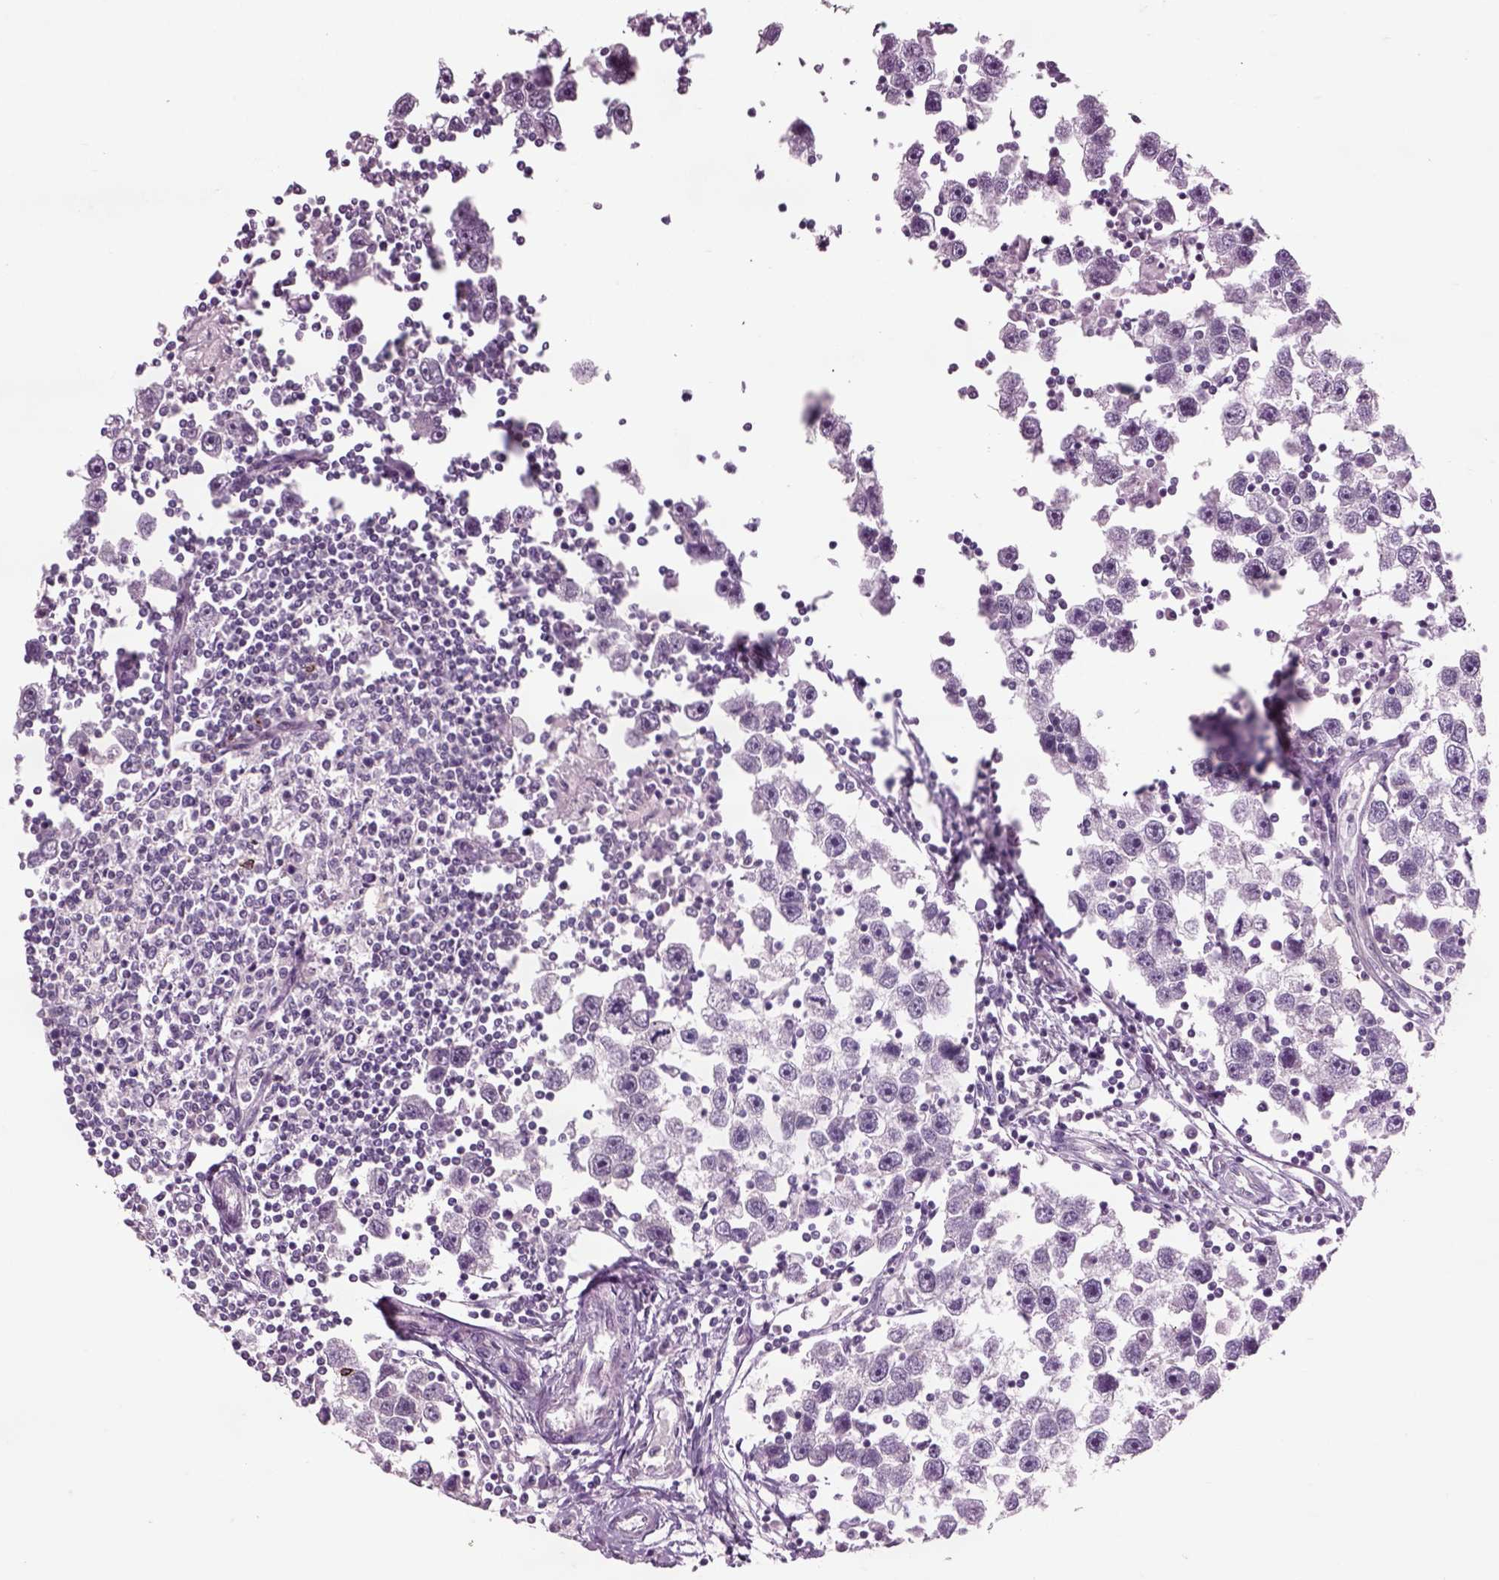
{"staining": {"intensity": "negative", "quantity": "none", "location": "none"}, "tissue": "testis cancer", "cell_type": "Tumor cells", "image_type": "cancer", "snomed": [{"axis": "morphology", "description": "Seminoma, NOS"}, {"axis": "topography", "description": "Testis"}], "caption": "Testis cancer stained for a protein using immunohistochemistry displays no positivity tumor cells.", "gene": "CHGB", "patient": {"sex": "male", "age": 30}}